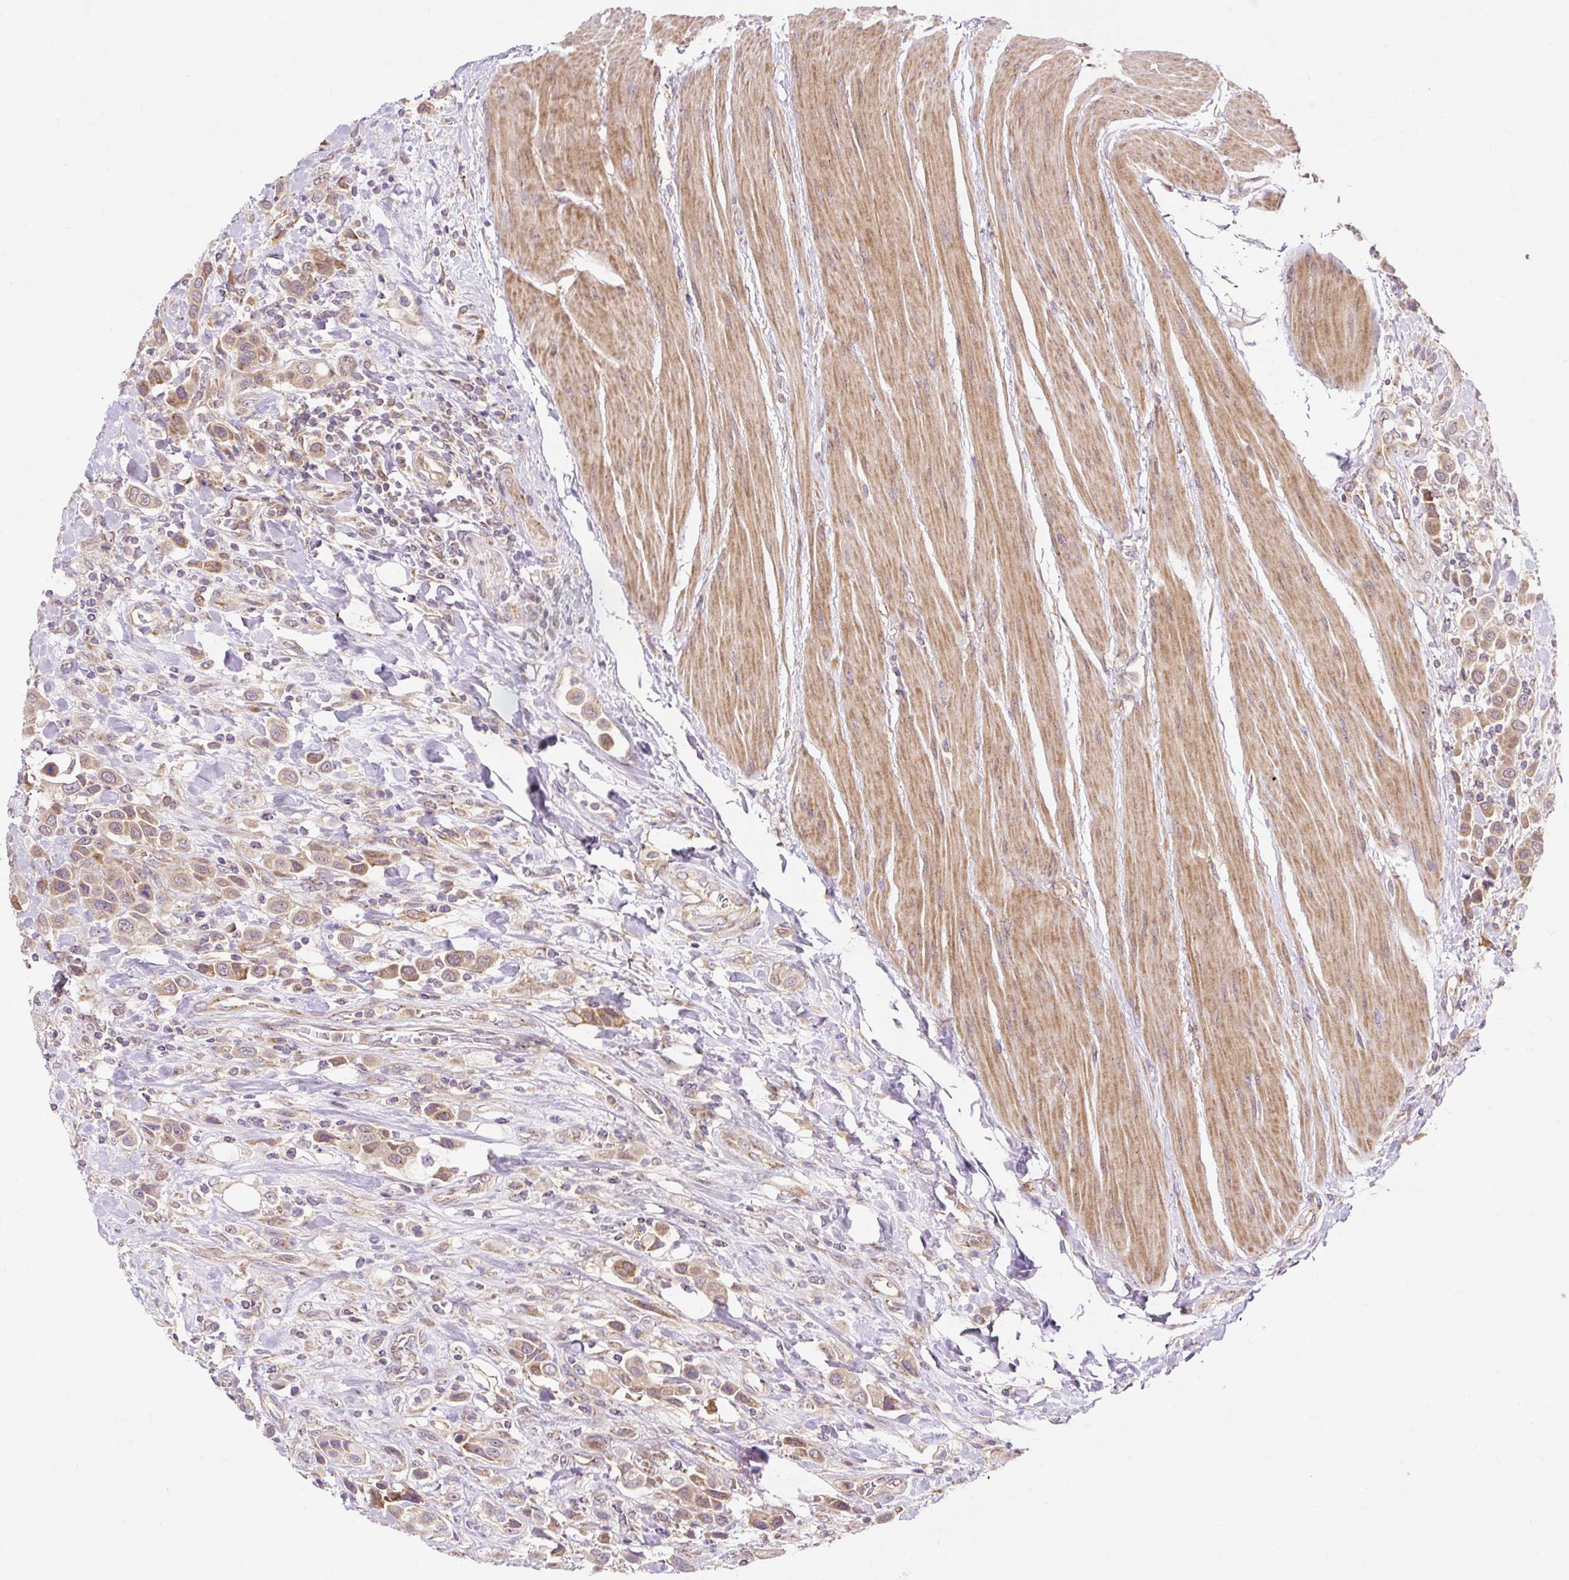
{"staining": {"intensity": "moderate", "quantity": ">75%", "location": "cytoplasmic/membranous"}, "tissue": "urothelial cancer", "cell_type": "Tumor cells", "image_type": "cancer", "snomed": [{"axis": "morphology", "description": "Urothelial carcinoma, High grade"}, {"axis": "topography", "description": "Urinary bladder"}], "caption": "Moderate cytoplasmic/membranous positivity for a protein is present in about >75% of tumor cells of urothelial cancer using immunohistochemistry (IHC).", "gene": "TRIAP1", "patient": {"sex": "male", "age": 50}}